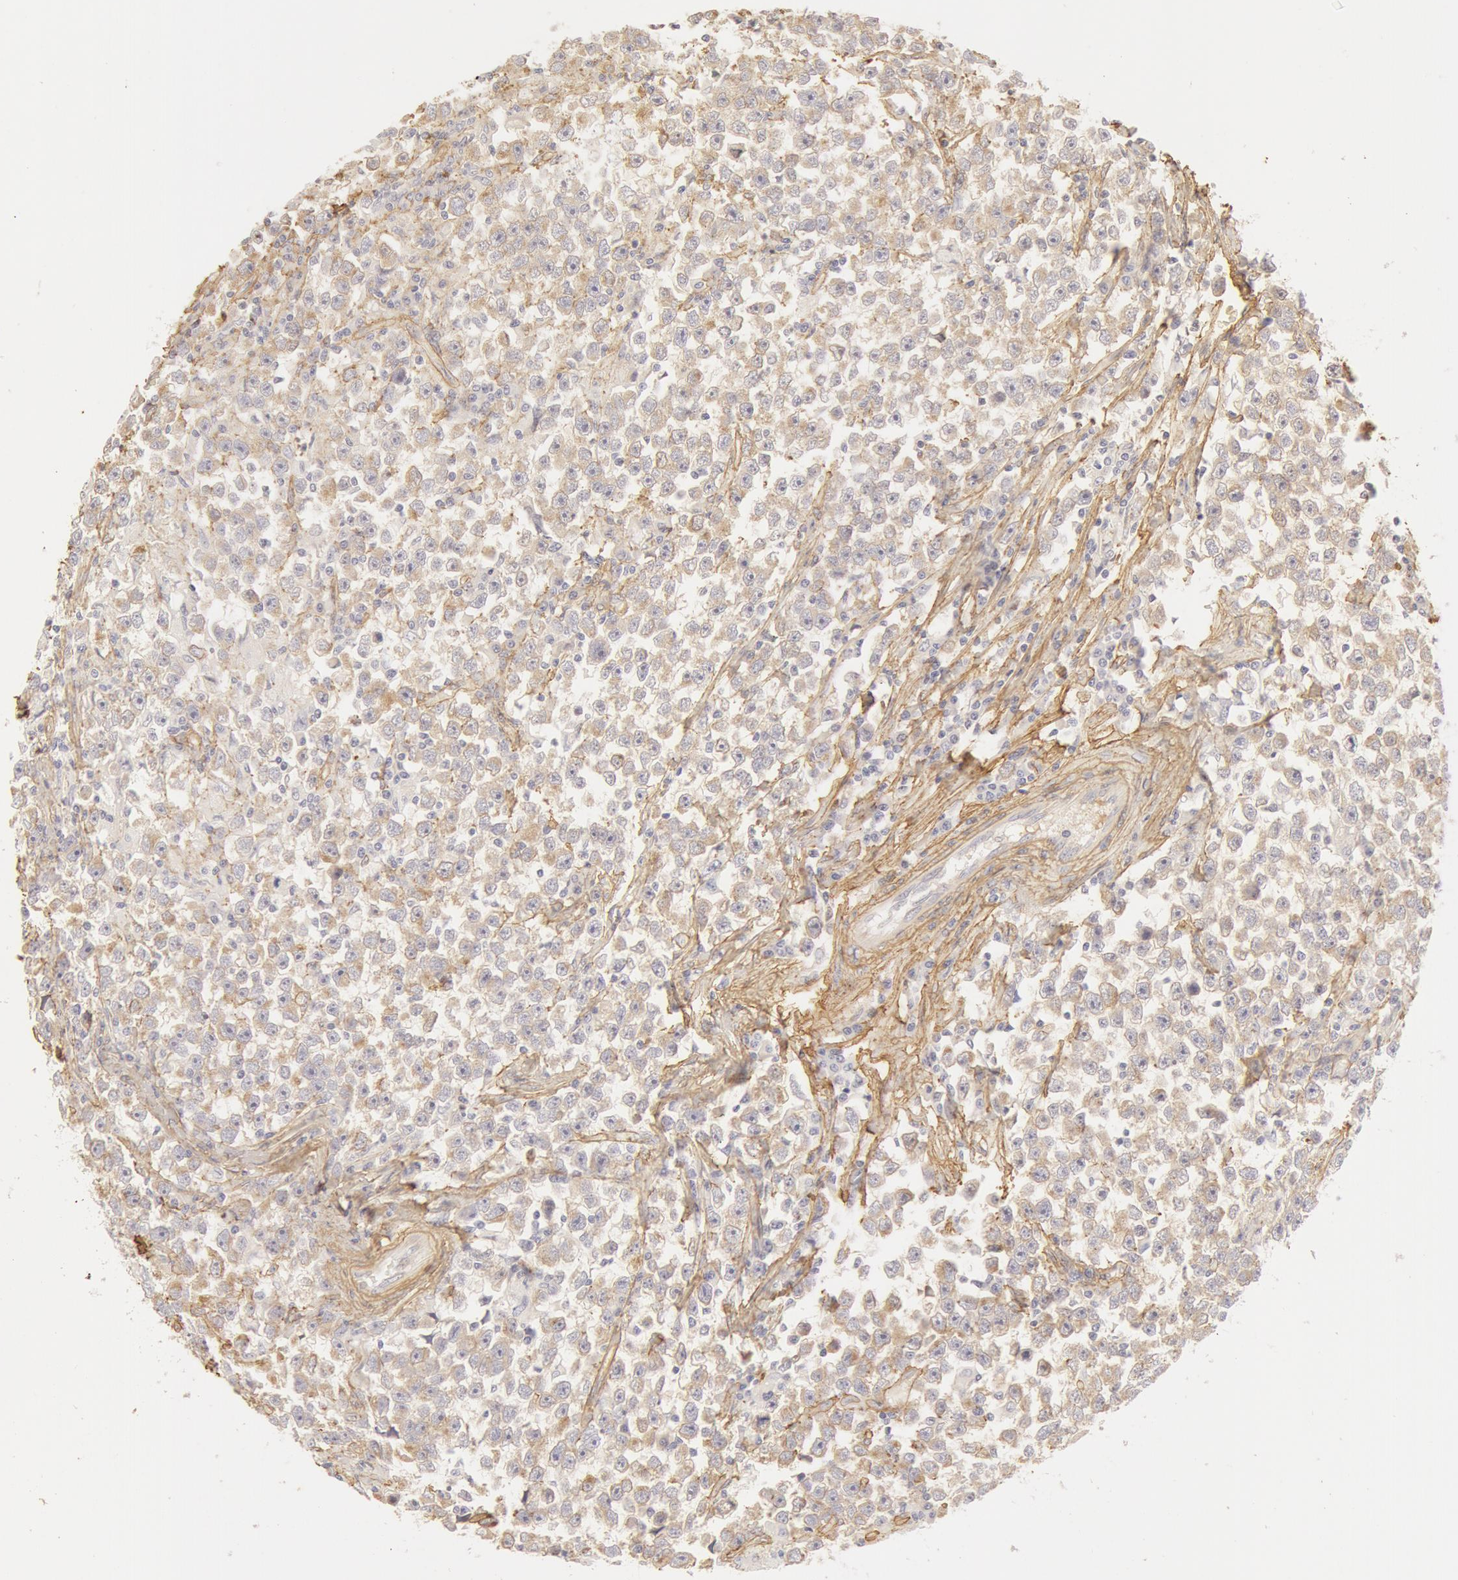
{"staining": {"intensity": "weak", "quantity": "25%-75%", "location": "cytoplasmic/membranous"}, "tissue": "testis cancer", "cell_type": "Tumor cells", "image_type": "cancer", "snomed": [{"axis": "morphology", "description": "Seminoma, NOS"}, {"axis": "topography", "description": "Testis"}], "caption": "Immunohistochemical staining of human testis cancer (seminoma) shows low levels of weak cytoplasmic/membranous protein staining in about 25%-75% of tumor cells.", "gene": "COL4A1", "patient": {"sex": "male", "age": 33}}